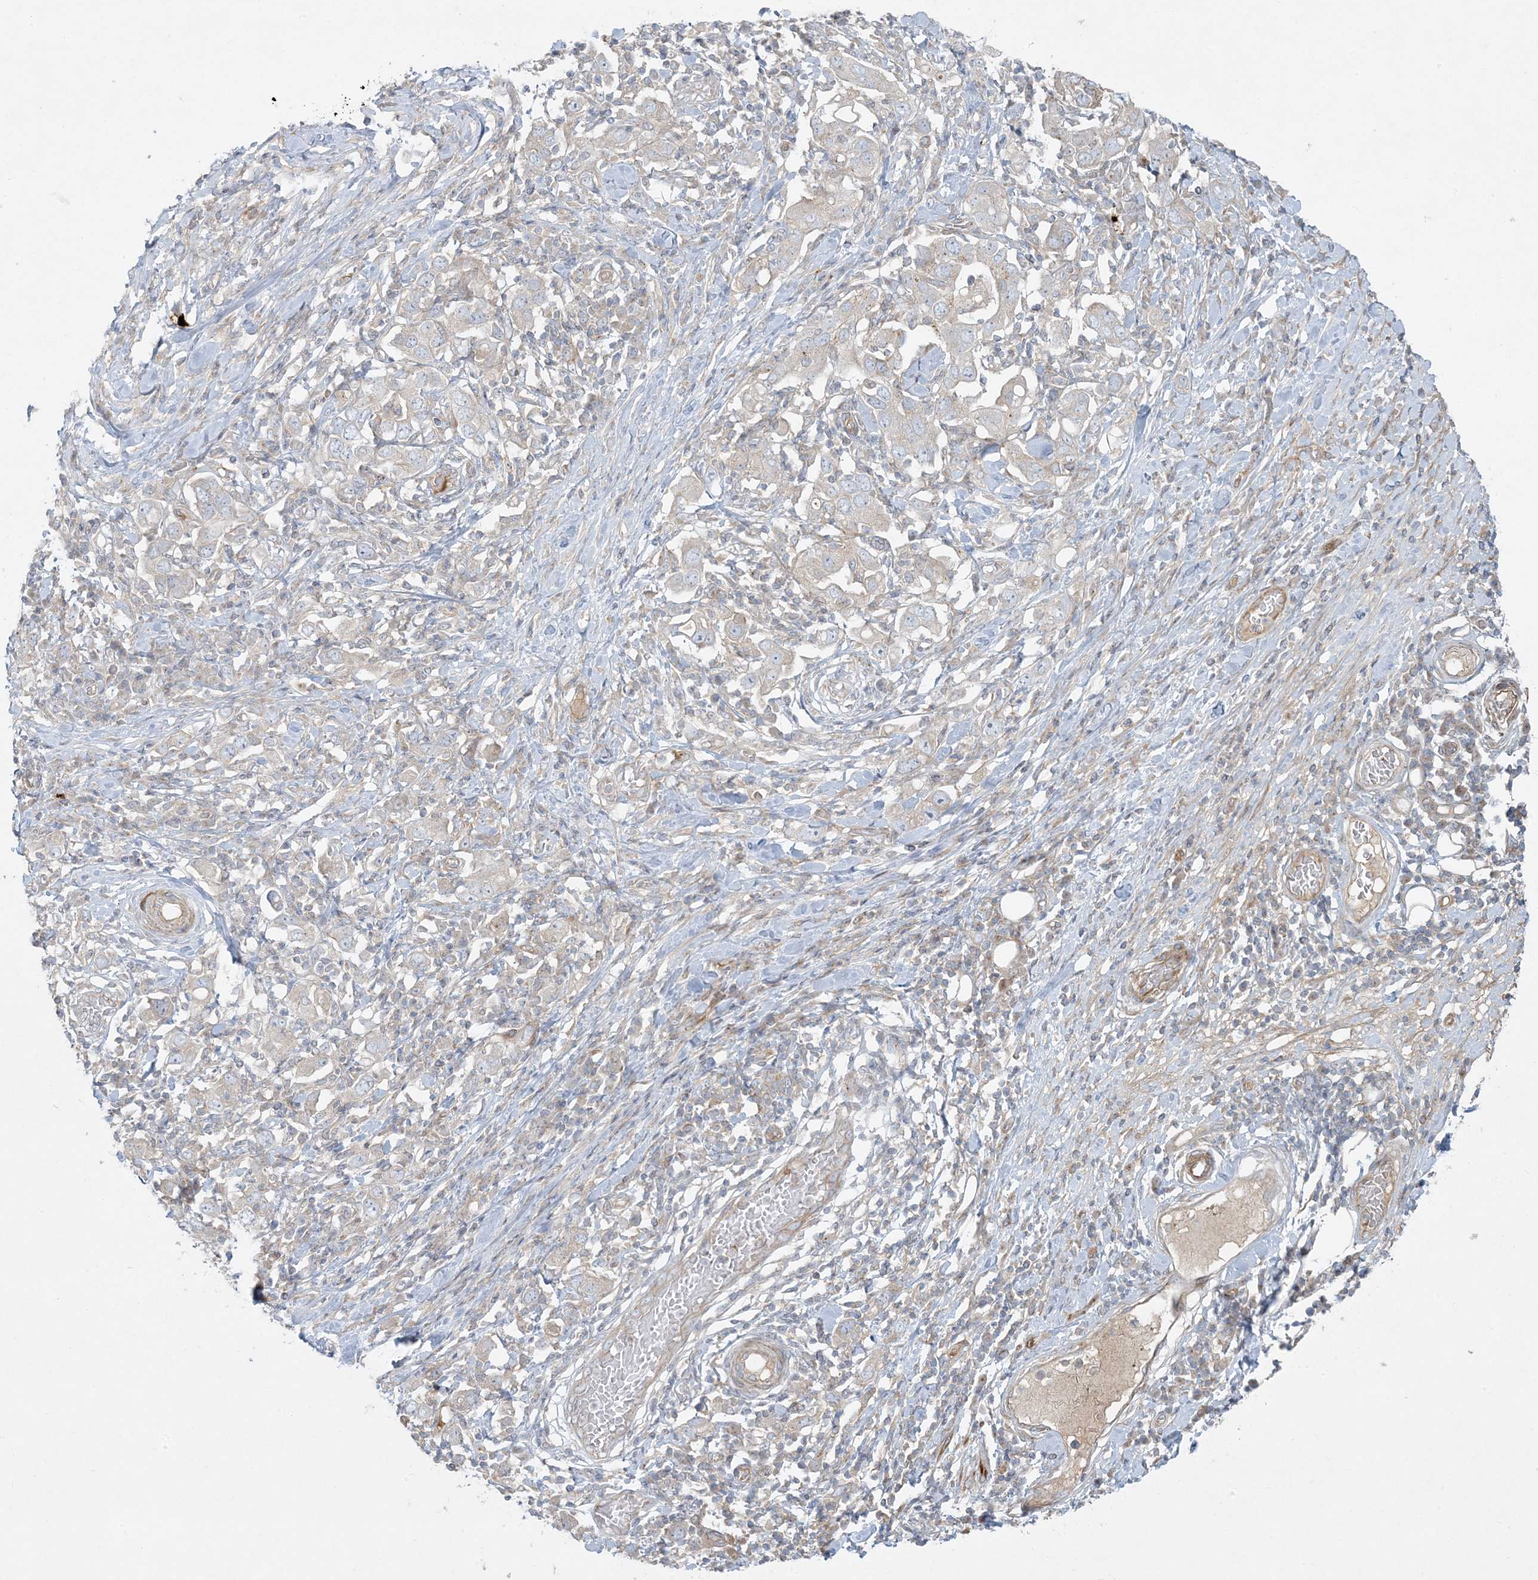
{"staining": {"intensity": "weak", "quantity": "<25%", "location": "cytoplasmic/membranous"}, "tissue": "stomach cancer", "cell_type": "Tumor cells", "image_type": "cancer", "snomed": [{"axis": "morphology", "description": "Adenocarcinoma, NOS"}, {"axis": "topography", "description": "Stomach, upper"}], "caption": "Immunohistochemistry (IHC) of stomach adenocarcinoma displays no expression in tumor cells.", "gene": "PIK3R4", "patient": {"sex": "male", "age": 62}}